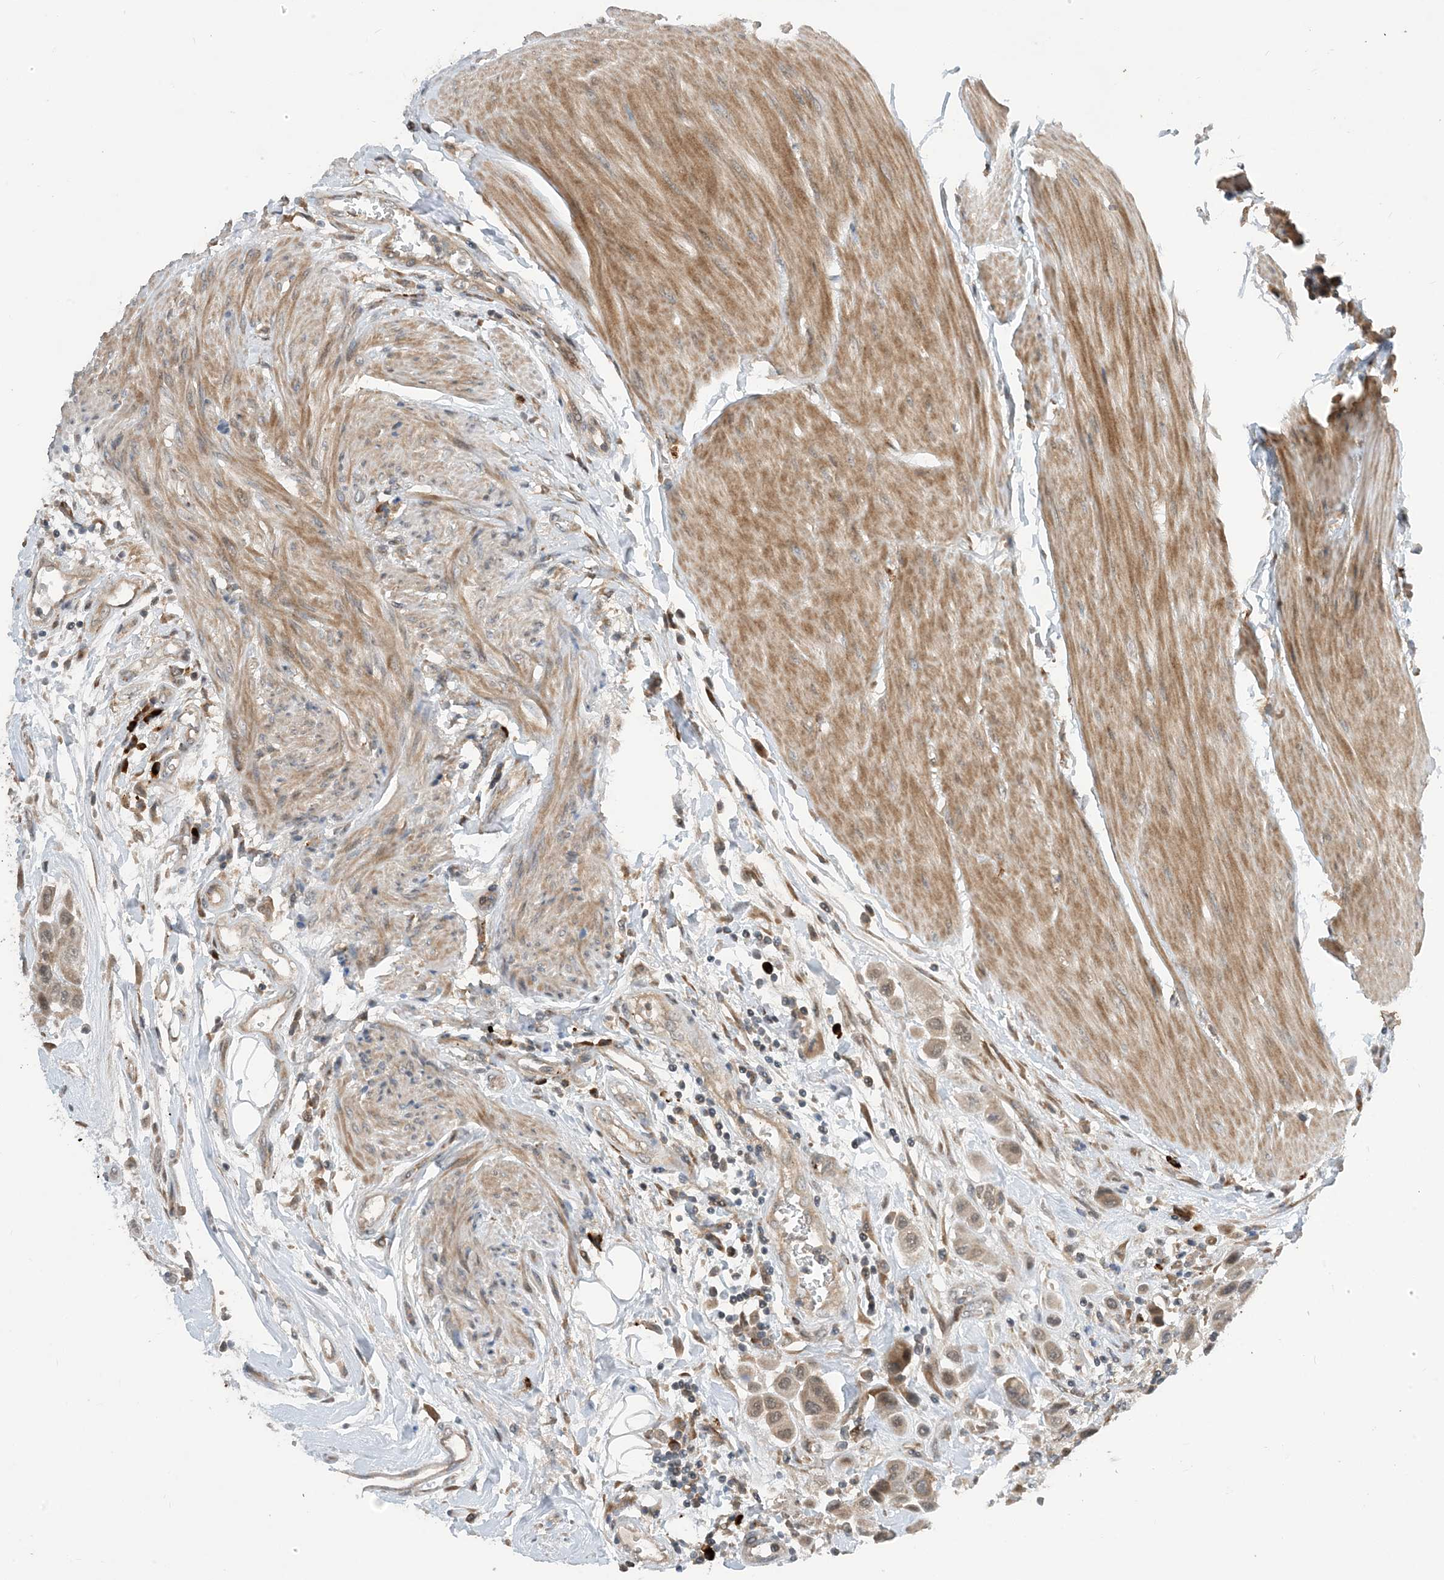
{"staining": {"intensity": "weak", "quantity": ">75%", "location": "cytoplasmic/membranous,nuclear"}, "tissue": "urothelial cancer", "cell_type": "Tumor cells", "image_type": "cancer", "snomed": [{"axis": "morphology", "description": "Urothelial carcinoma, High grade"}, {"axis": "topography", "description": "Urinary bladder"}], "caption": "Weak cytoplasmic/membranous and nuclear protein staining is appreciated in approximately >75% of tumor cells in urothelial cancer. (DAB (3,3'-diaminobenzidine) IHC, brown staining for protein, blue staining for nuclei).", "gene": "PHOSPHO2", "patient": {"sex": "male", "age": 50}}